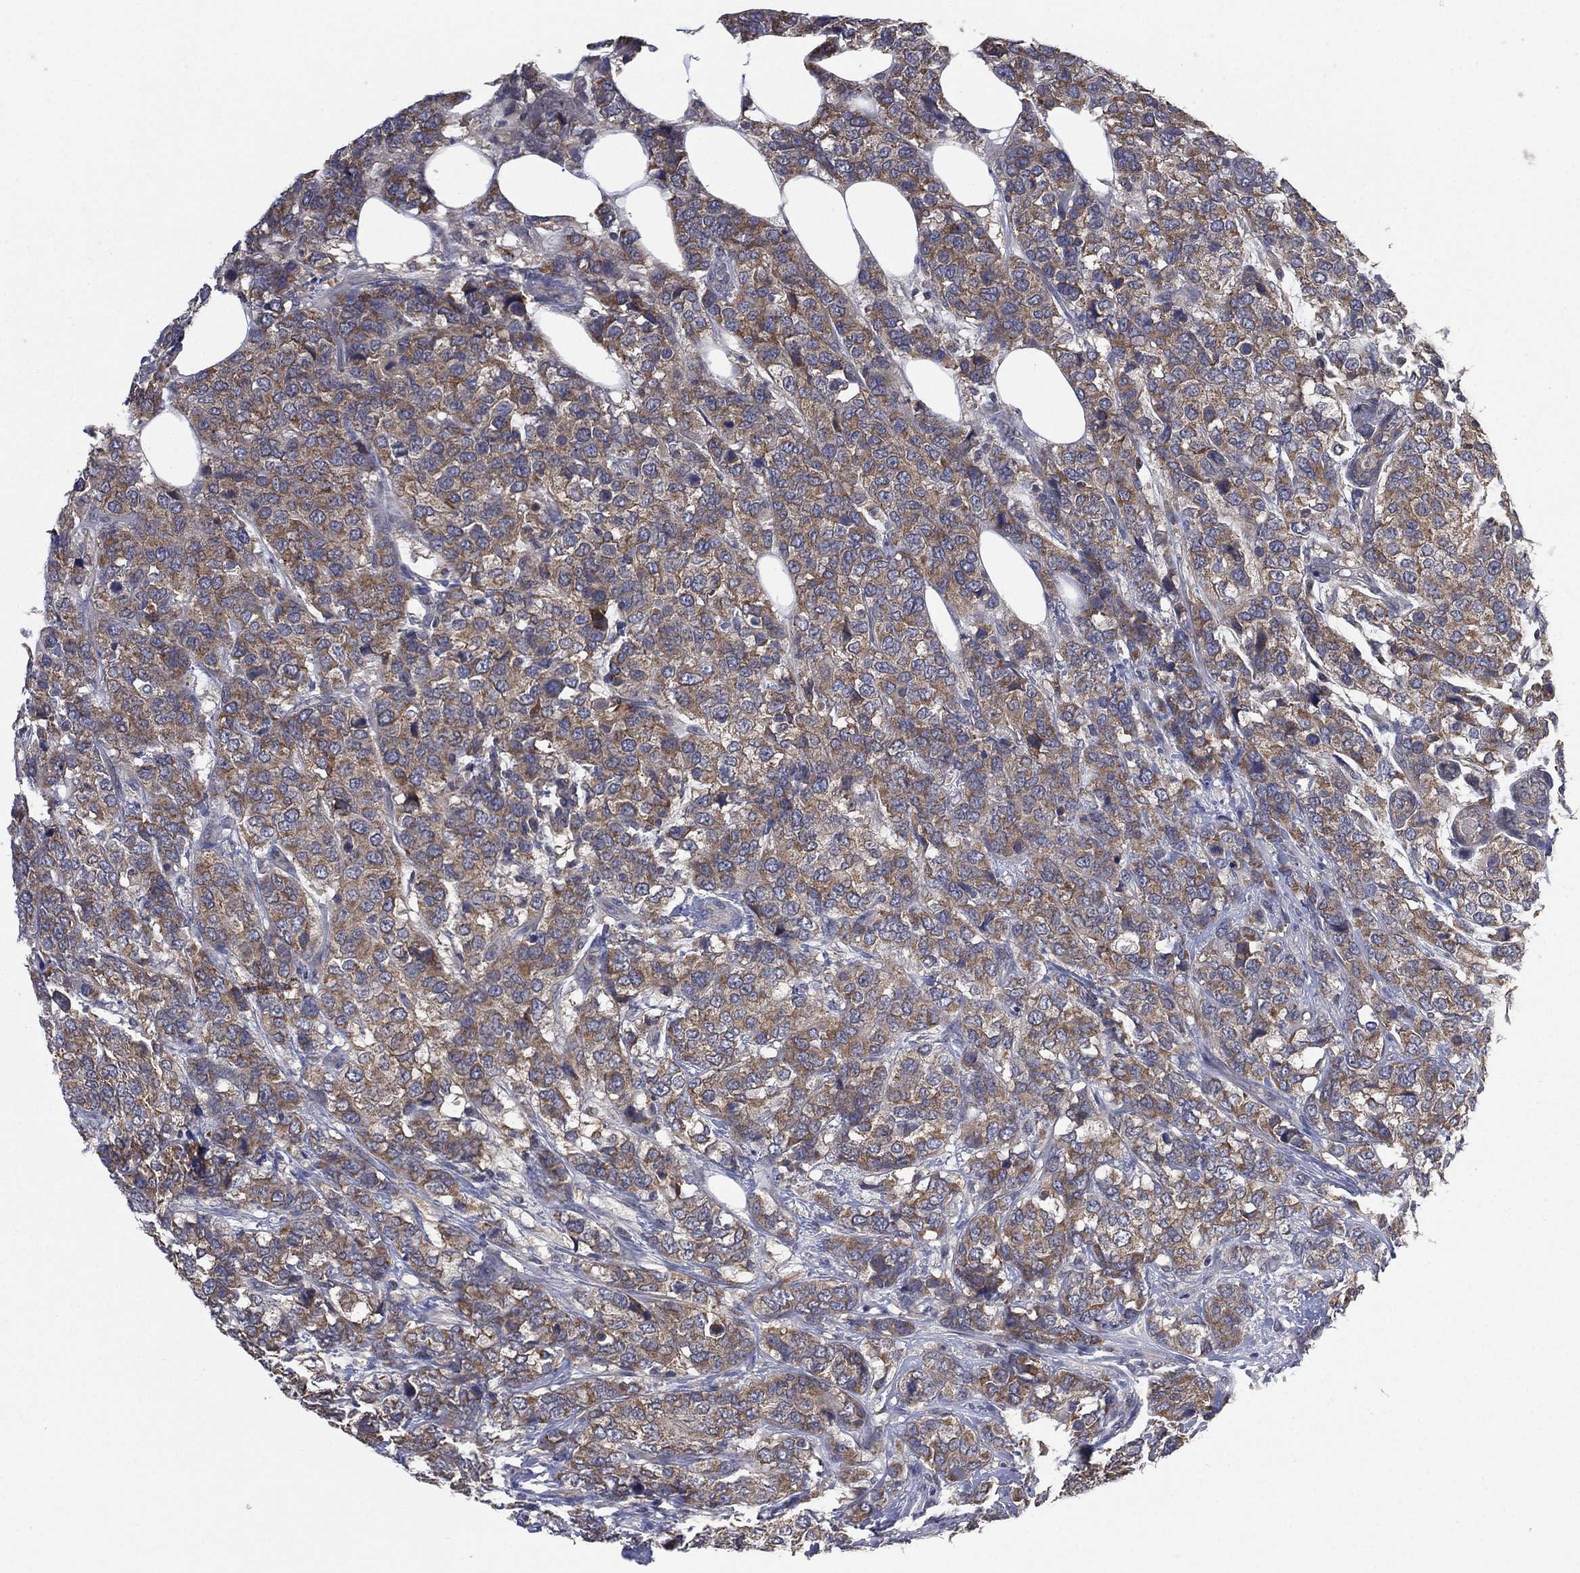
{"staining": {"intensity": "moderate", "quantity": ">75%", "location": "cytoplasmic/membranous"}, "tissue": "breast cancer", "cell_type": "Tumor cells", "image_type": "cancer", "snomed": [{"axis": "morphology", "description": "Lobular carcinoma"}, {"axis": "topography", "description": "Breast"}], "caption": "Moderate cytoplasmic/membranous expression for a protein is seen in about >75% of tumor cells of breast cancer (lobular carcinoma) using IHC.", "gene": "MPP7", "patient": {"sex": "female", "age": 59}}